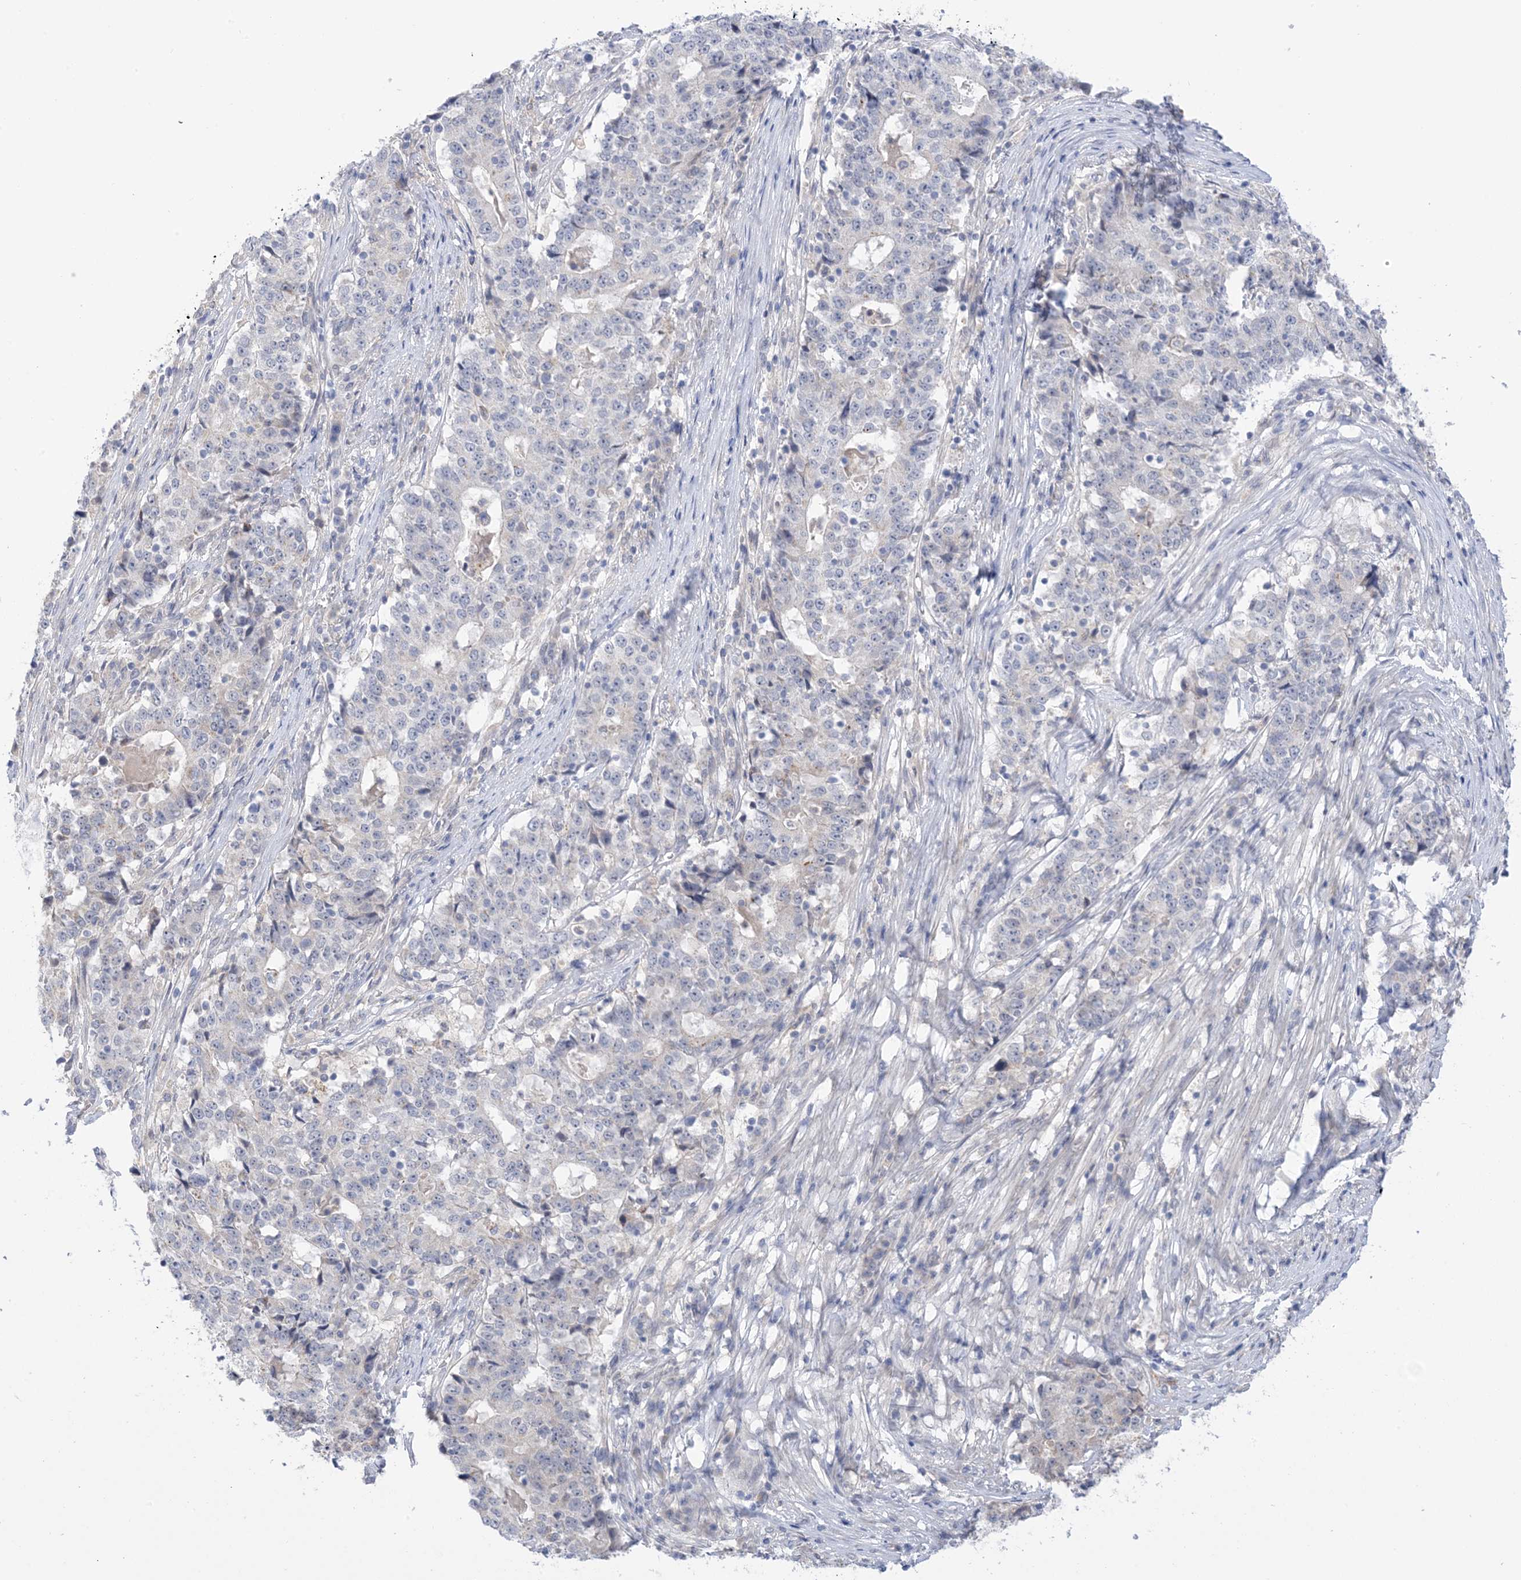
{"staining": {"intensity": "negative", "quantity": "none", "location": "none"}, "tissue": "stomach cancer", "cell_type": "Tumor cells", "image_type": "cancer", "snomed": [{"axis": "morphology", "description": "Adenocarcinoma, NOS"}, {"axis": "topography", "description": "Stomach"}], "caption": "Tumor cells are negative for protein expression in human adenocarcinoma (stomach). (DAB (3,3'-diaminobenzidine) immunohistochemistry, high magnification).", "gene": "TTYH1", "patient": {"sex": "male", "age": 59}}